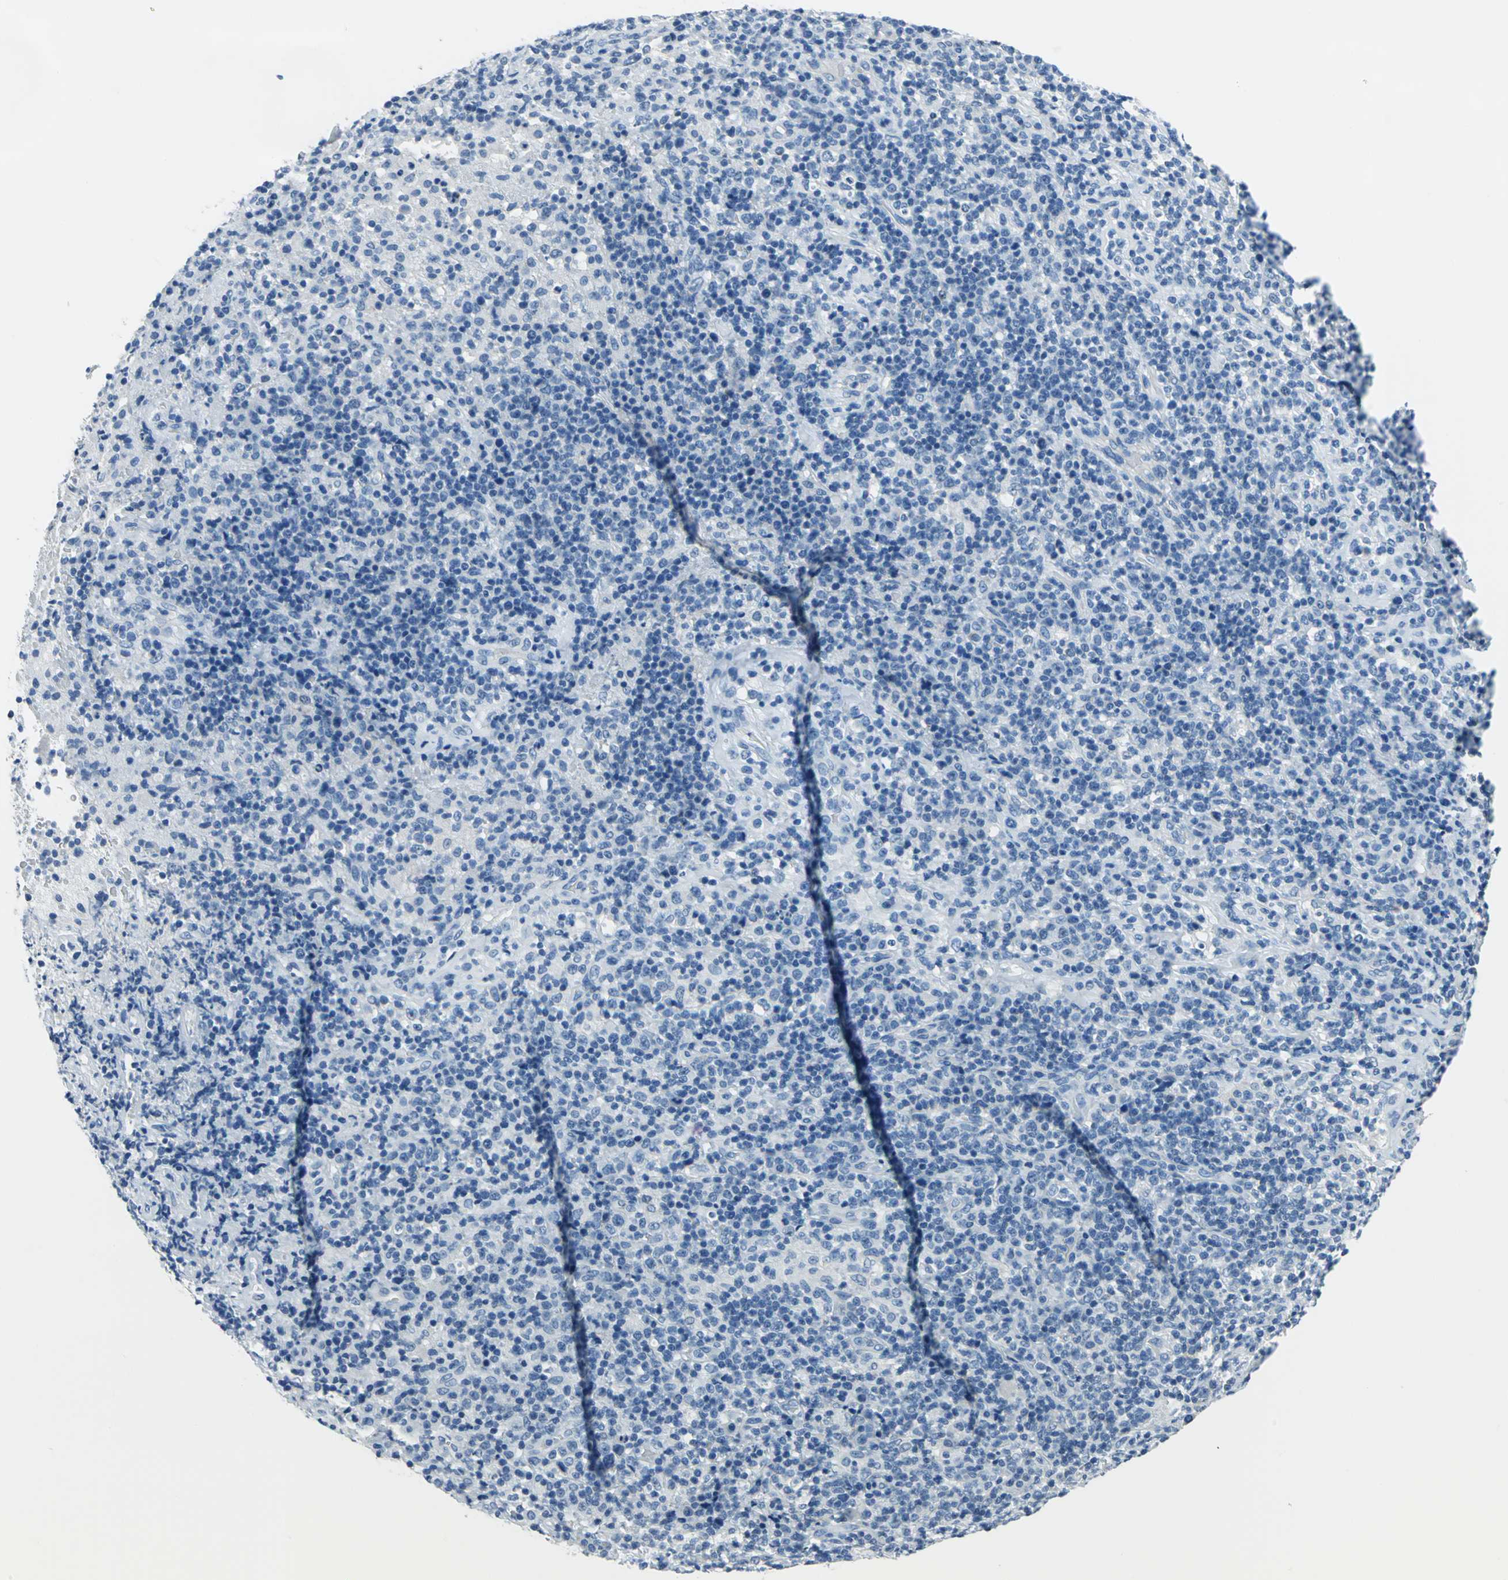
{"staining": {"intensity": "negative", "quantity": "none", "location": "none"}, "tissue": "lymphoma", "cell_type": "Tumor cells", "image_type": "cancer", "snomed": [{"axis": "morphology", "description": "Hodgkin's disease, NOS"}, {"axis": "topography", "description": "Lymph node"}], "caption": "Immunohistochemistry of human Hodgkin's disease exhibits no expression in tumor cells. Brightfield microscopy of IHC stained with DAB (brown) and hematoxylin (blue), captured at high magnification.", "gene": "MUC4", "patient": {"sex": "male", "age": 65}}